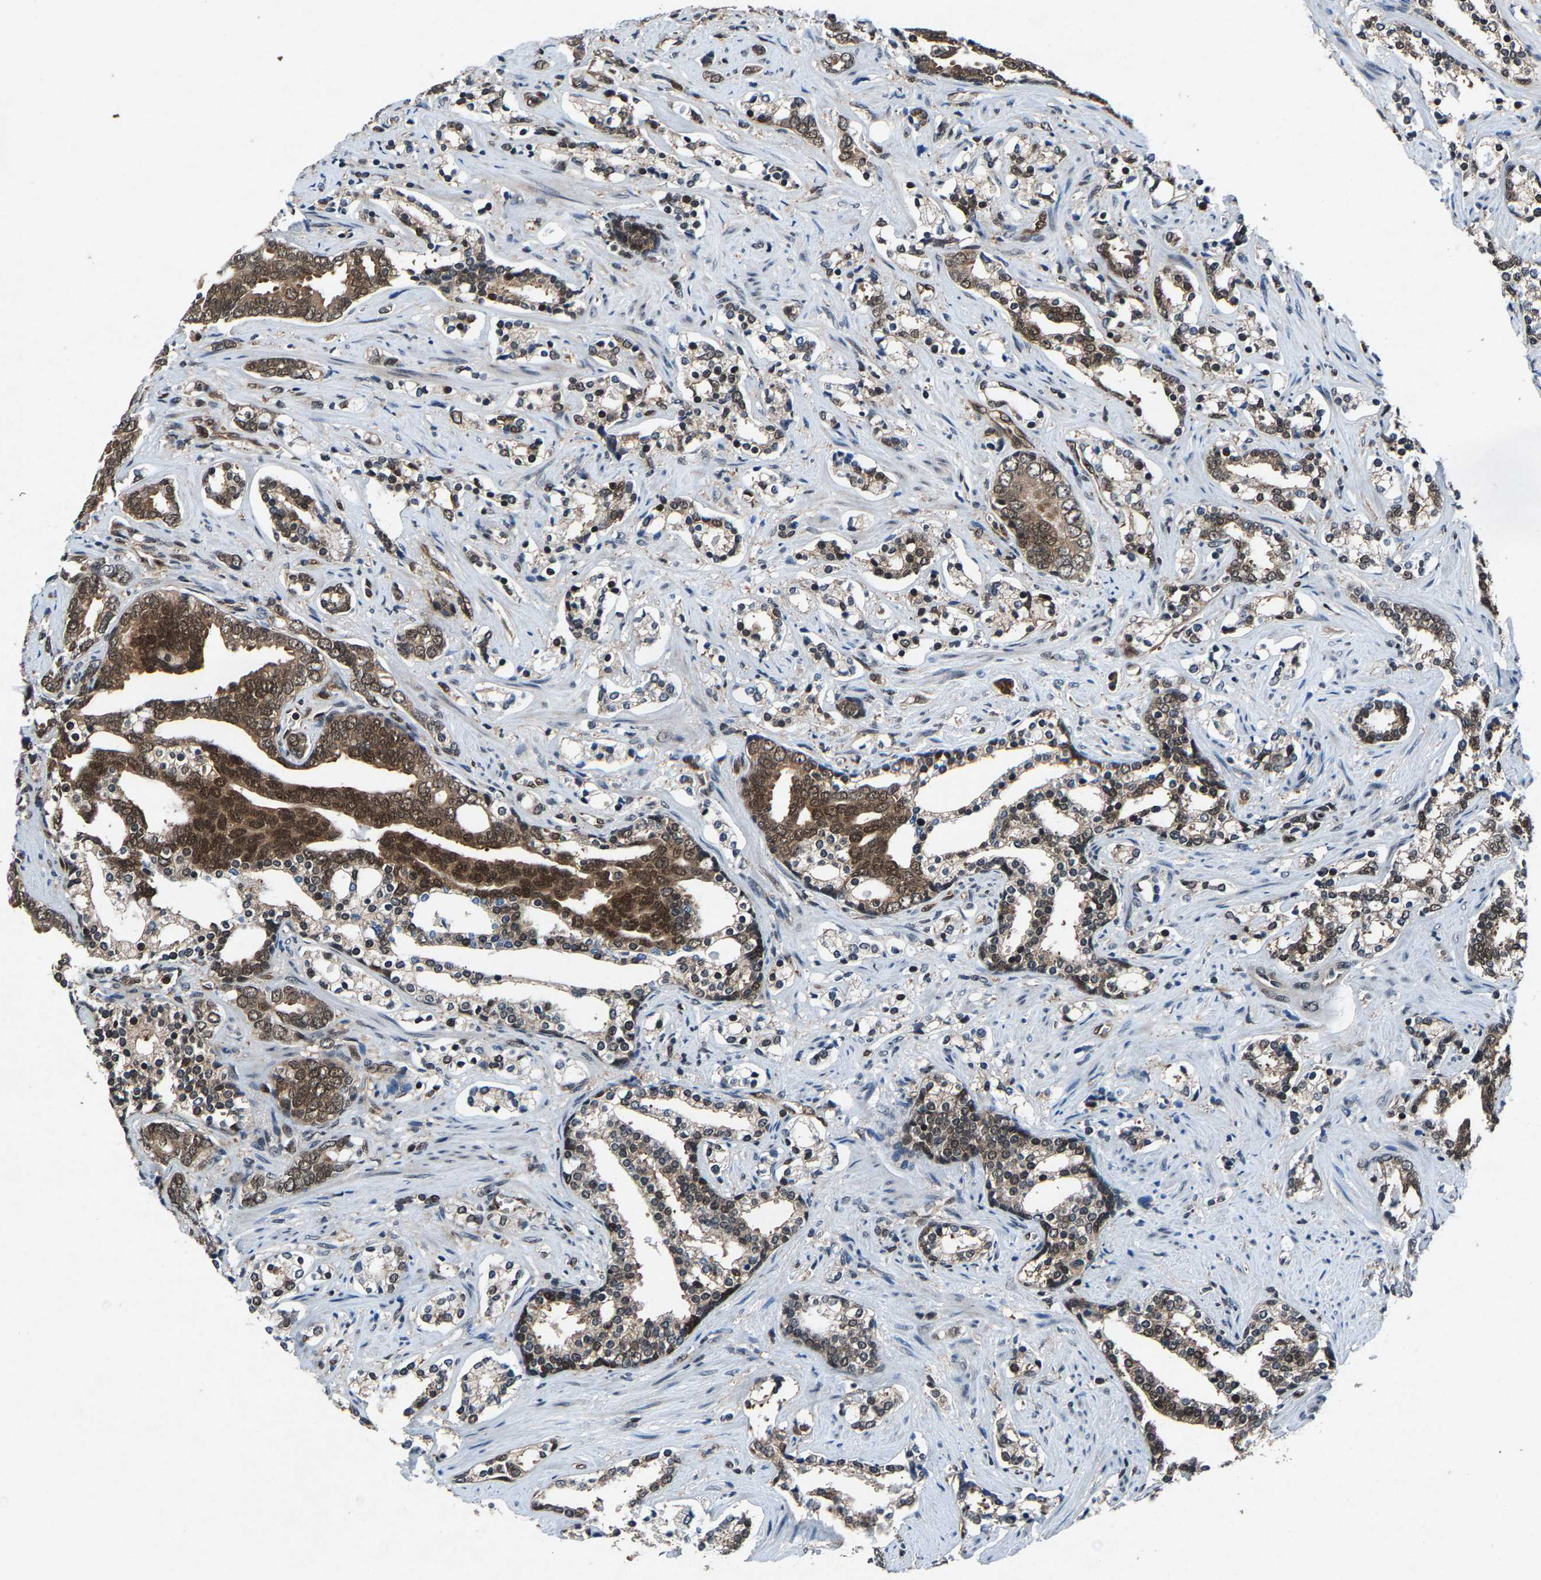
{"staining": {"intensity": "moderate", "quantity": ">75%", "location": "cytoplasmic/membranous,nuclear"}, "tissue": "prostate cancer", "cell_type": "Tumor cells", "image_type": "cancer", "snomed": [{"axis": "morphology", "description": "Adenocarcinoma, Medium grade"}, {"axis": "topography", "description": "Prostate"}], "caption": "Tumor cells demonstrate medium levels of moderate cytoplasmic/membranous and nuclear positivity in about >75% of cells in human prostate cancer.", "gene": "ATXN3", "patient": {"sex": "male", "age": 67}}